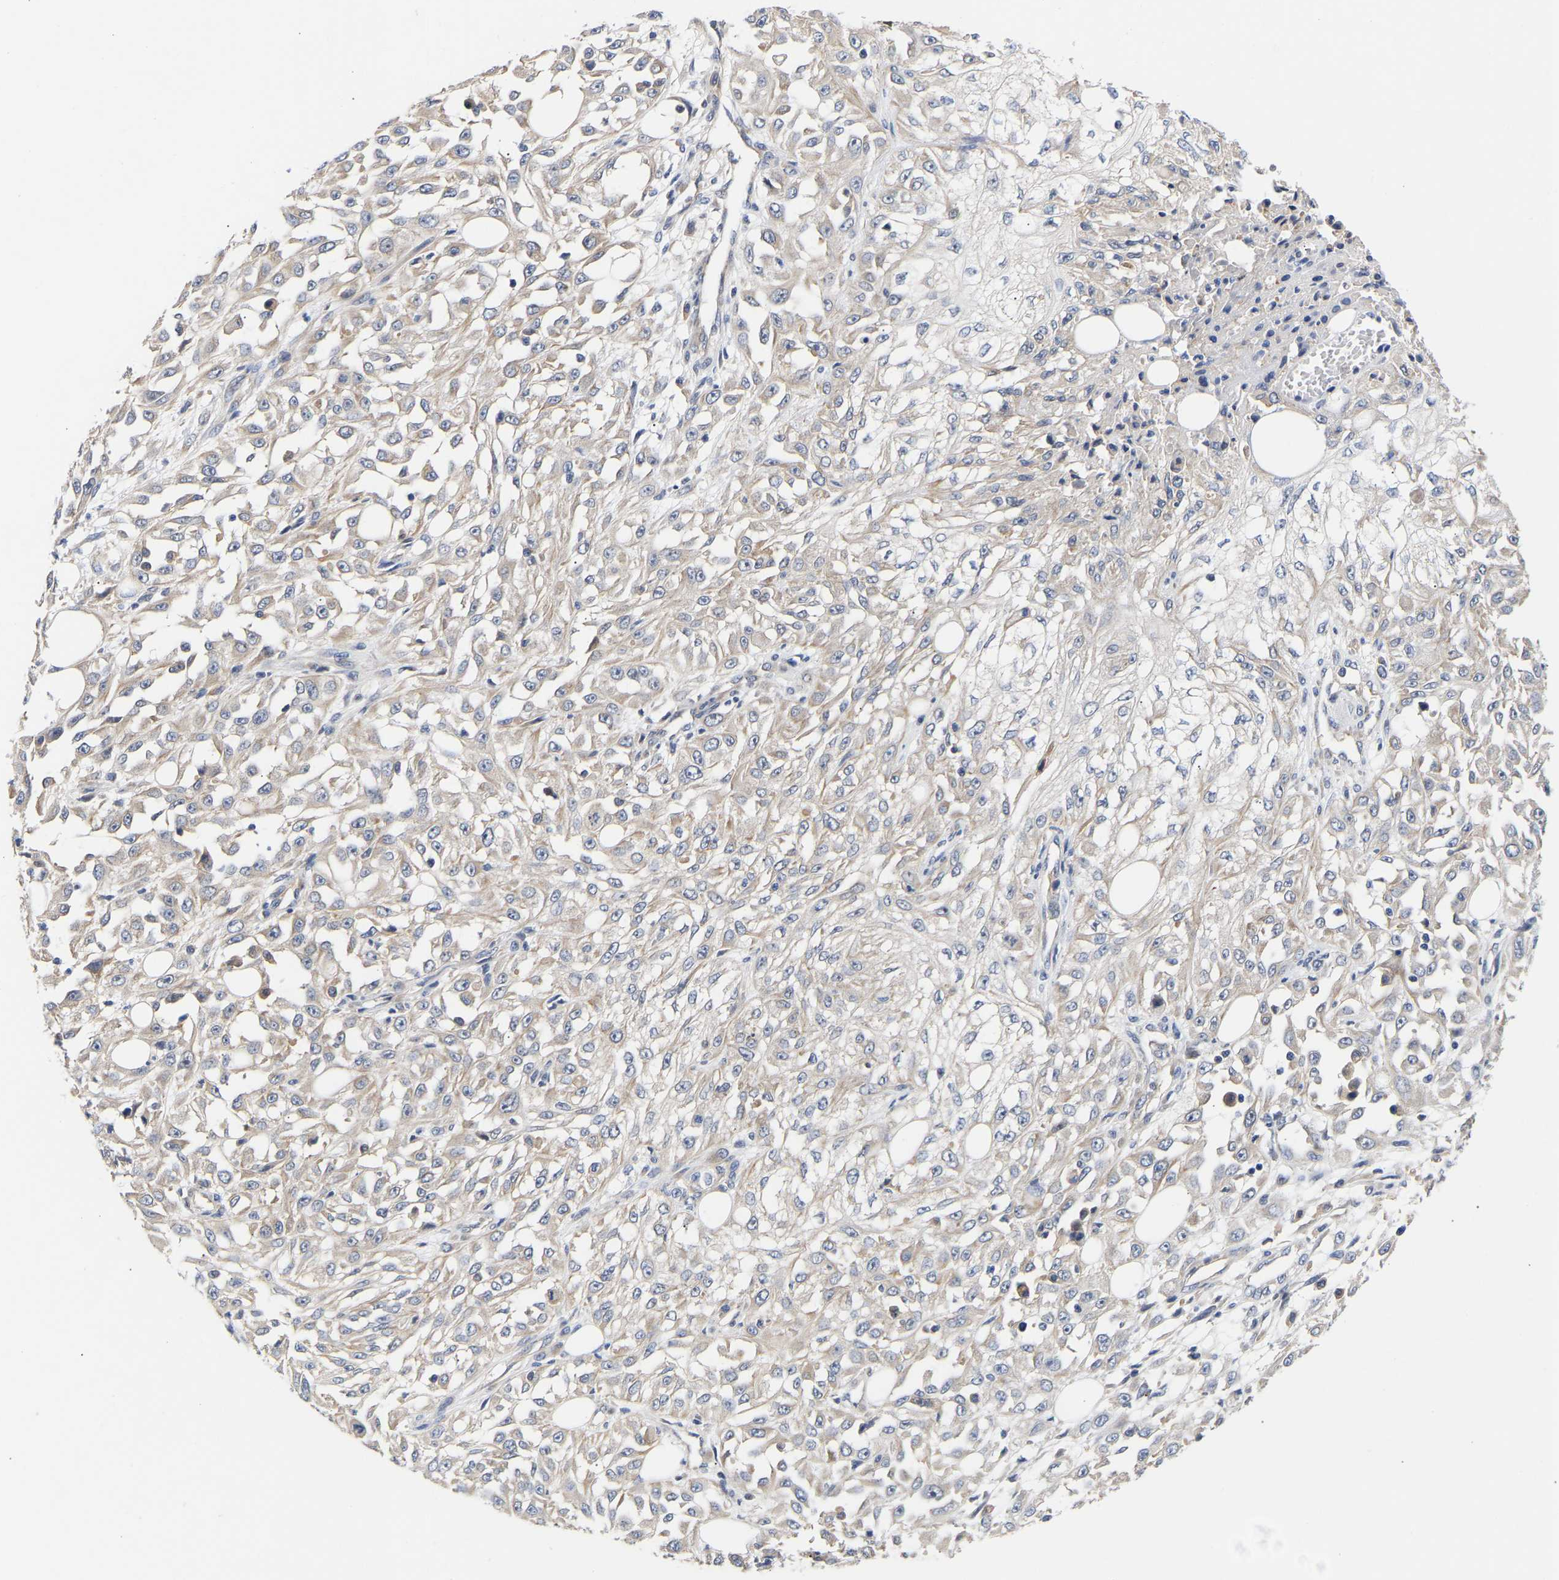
{"staining": {"intensity": "weak", "quantity": "25%-75%", "location": "cytoplasmic/membranous"}, "tissue": "skin cancer", "cell_type": "Tumor cells", "image_type": "cancer", "snomed": [{"axis": "morphology", "description": "Squamous cell carcinoma, NOS"}, {"axis": "morphology", "description": "Squamous cell carcinoma, metastatic, NOS"}, {"axis": "topography", "description": "Skin"}, {"axis": "topography", "description": "Lymph node"}], "caption": "This photomicrograph demonstrates skin cancer (metastatic squamous cell carcinoma) stained with immunohistochemistry to label a protein in brown. The cytoplasmic/membranous of tumor cells show weak positivity for the protein. Nuclei are counter-stained blue.", "gene": "KASH5", "patient": {"sex": "male", "age": 75}}